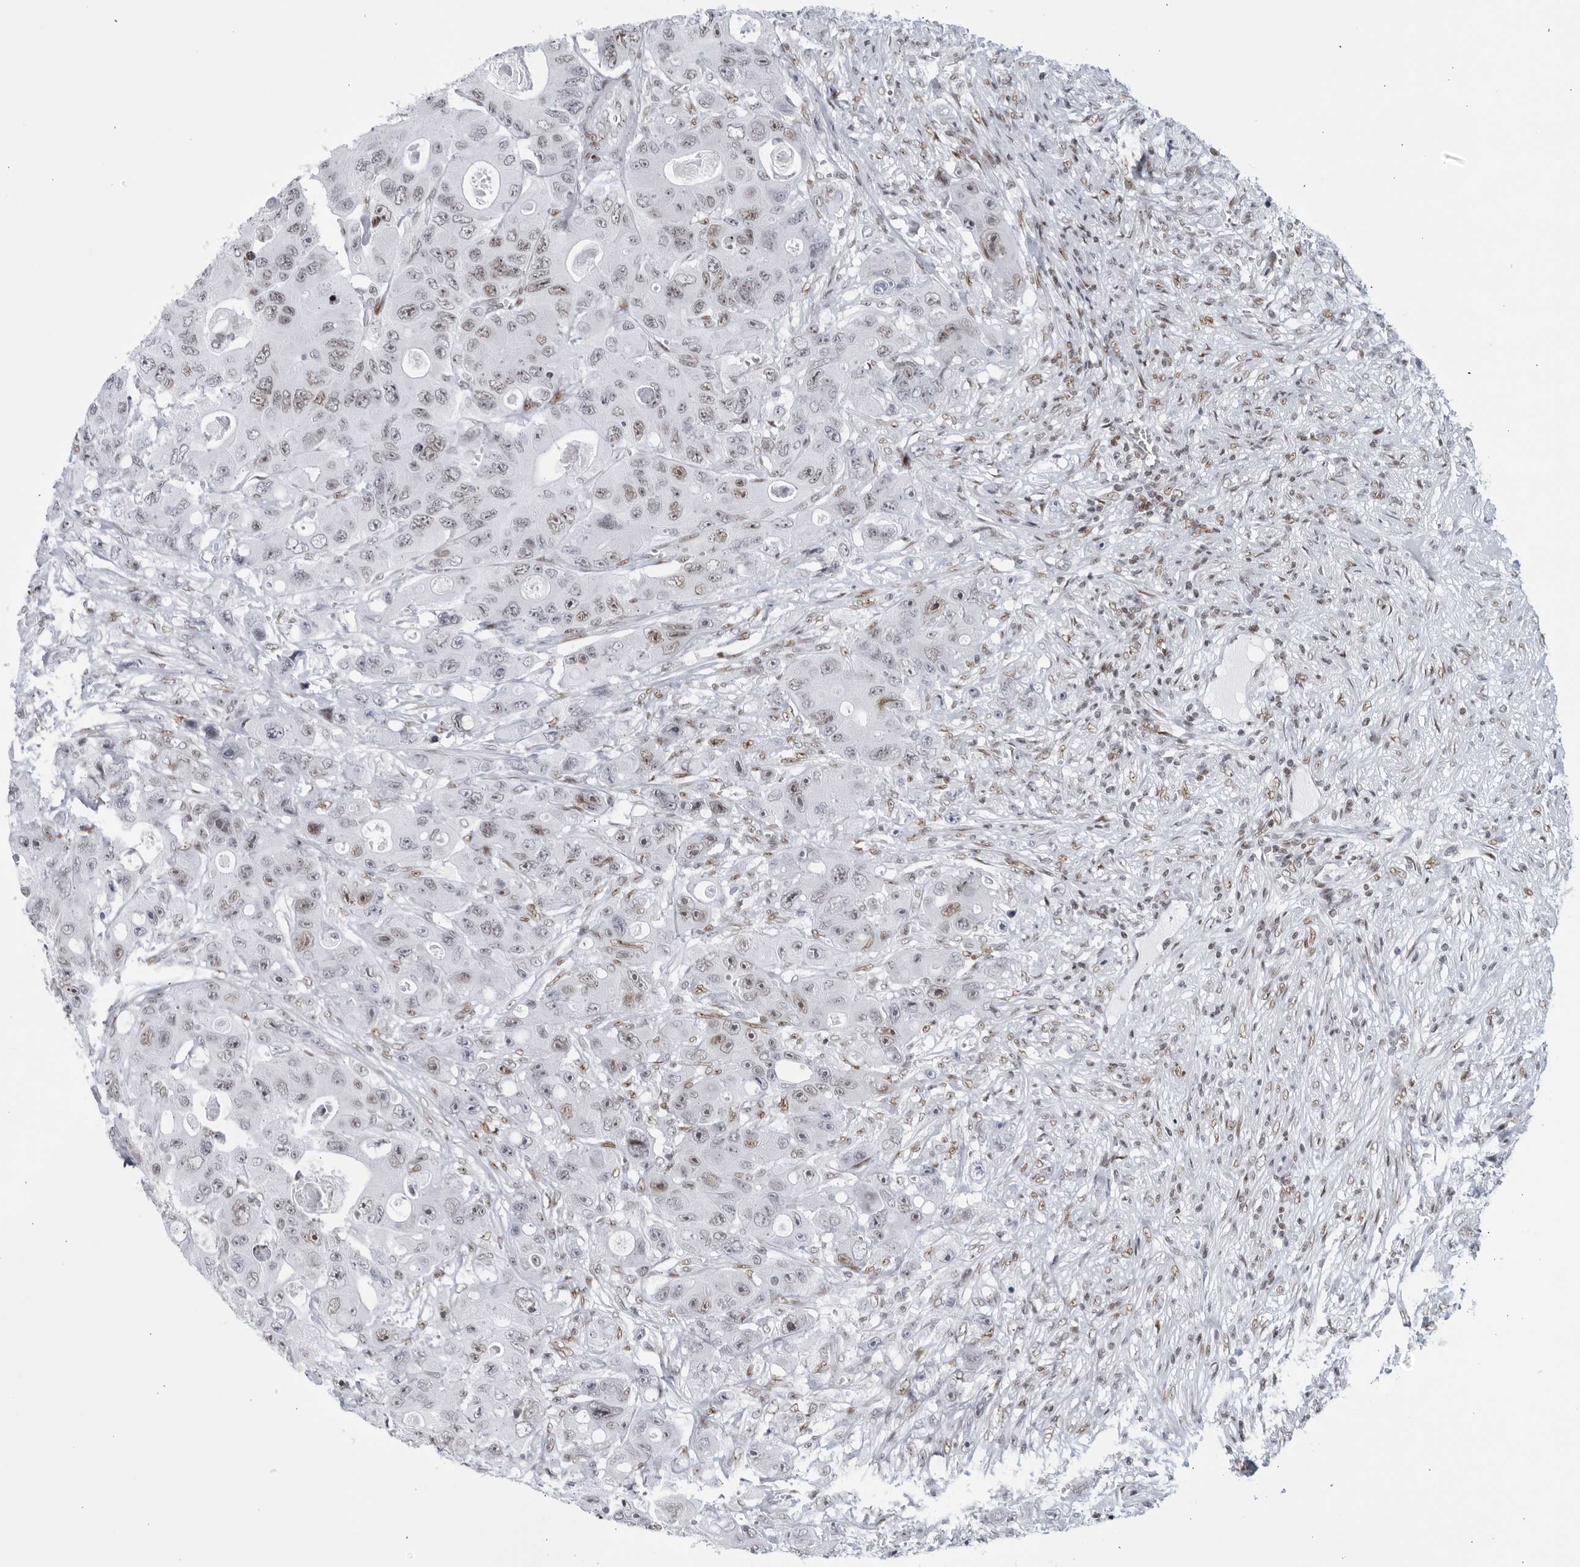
{"staining": {"intensity": "moderate", "quantity": "<25%", "location": "nuclear"}, "tissue": "colorectal cancer", "cell_type": "Tumor cells", "image_type": "cancer", "snomed": [{"axis": "morphology", "description": "Adenocarcinoma, NOS"}, {"axis": "topography", "description": "Colon"}], "caption": "Immunohistochemical staining of colorectal adenocarcinoma demonstrates moderate nuclear protein staining in about <25% of tumor cells.", "gene": "HP1BP3", "patient": {"sex": "female", "age": 46}}